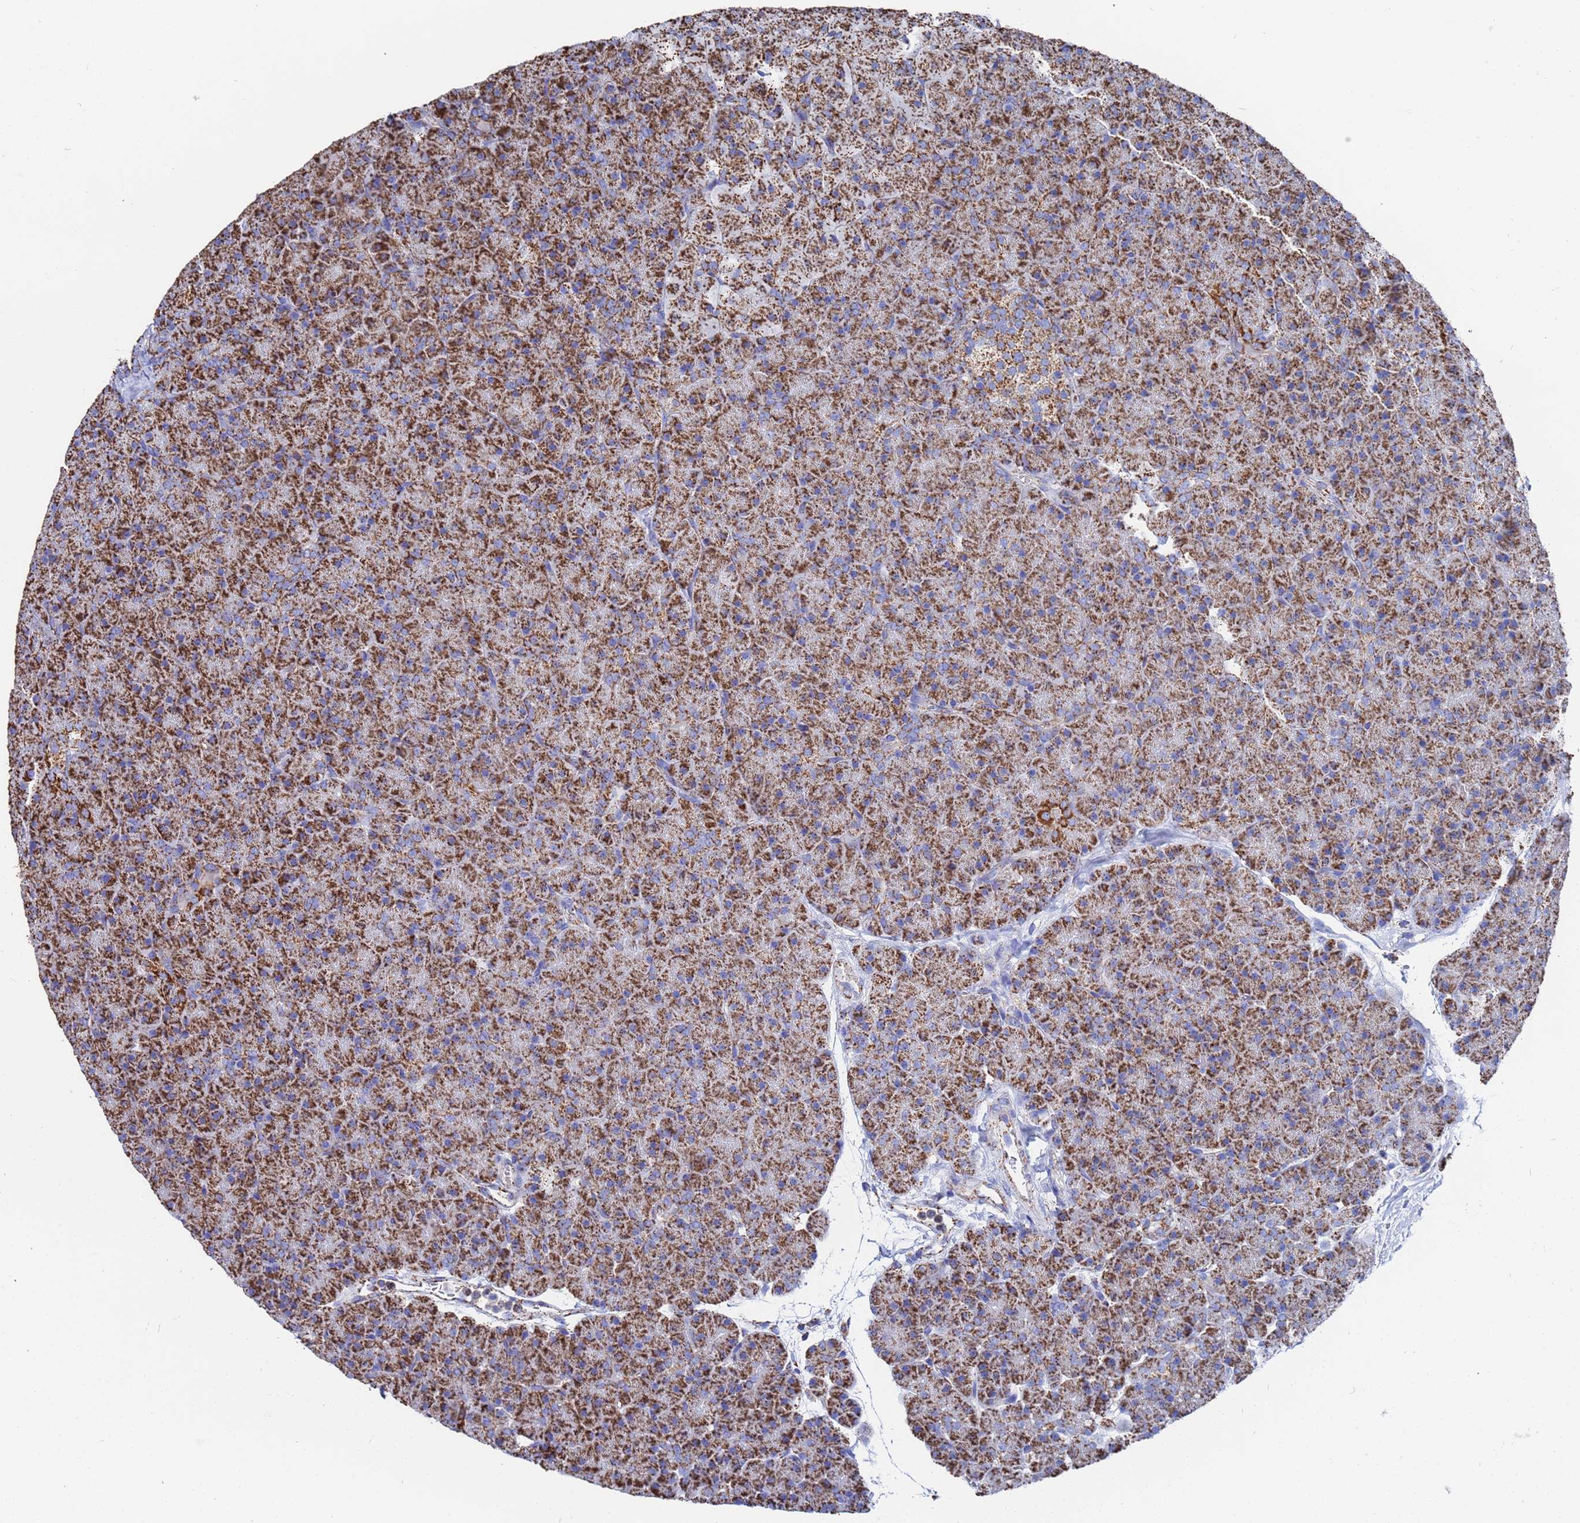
{"staining": {"intensity": "strong", "quantity": ">75%", "location": "cytoplasmic/membranous"}, "tissue": "pancreas", "cell_type": "Exocrine glandular cells", "image_type": "normal", "snomed": [{"axis": "morphology", "description": "Normal tissue, NOS"}, {"axis": "topography", "description": "Pancreas"}], "caption": "The histopathology image shows a brown stain indicating the presence of a protein in the cytoplasmic/membranous of exocrine glandular cells in pancreas.", "gene": "GLUD1", "patient": {"sex": "male", "age": 36}}